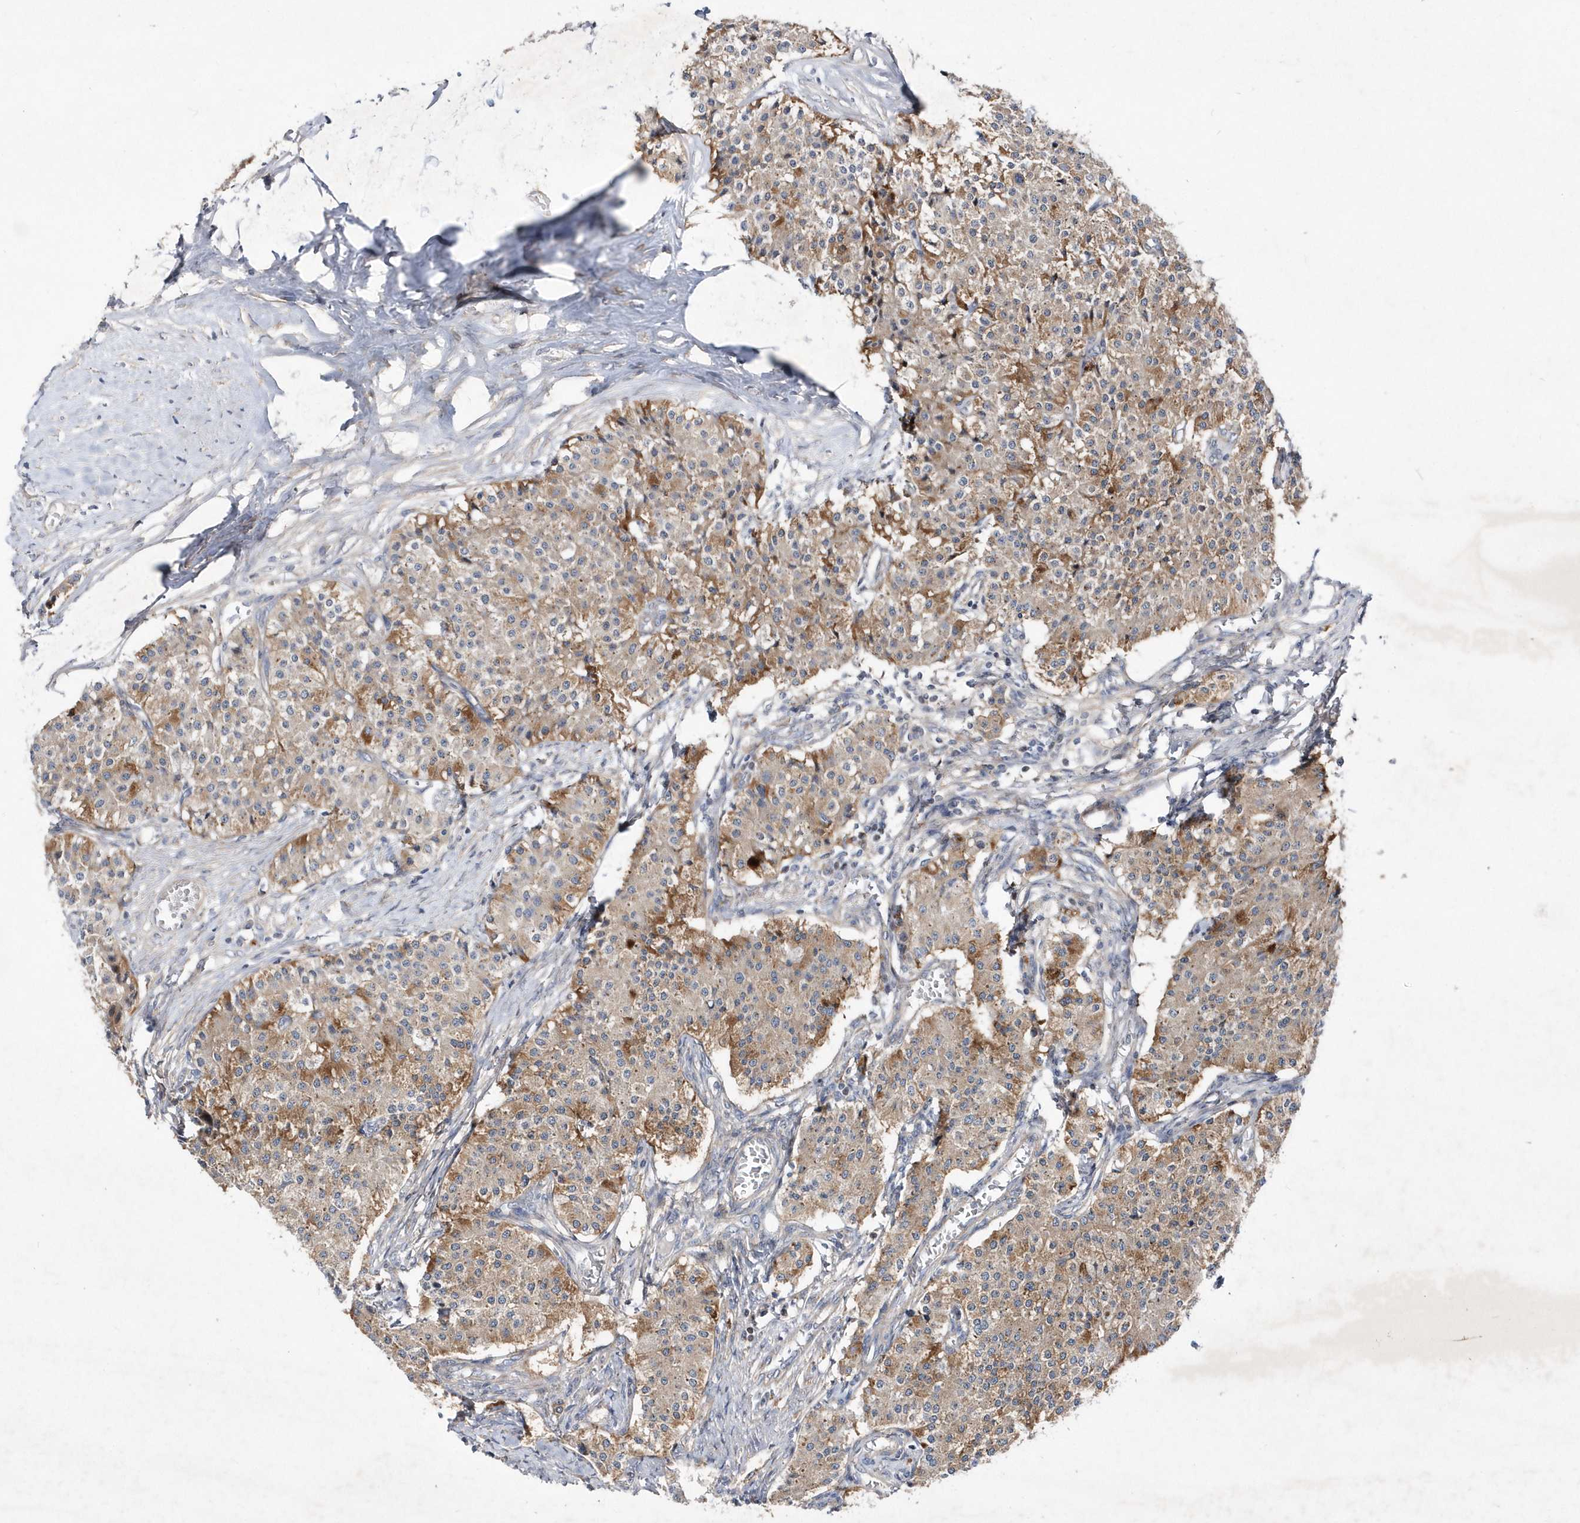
{"staining": {"intensity": "moderate", "quantity": "25%-75%", "location": "cytoplasmic/membranous"}, "tissue": "carcinoid", "cell_type": "Tumor cells", "image_type": "cancer", "snomed": [{"axis": "morphology", "description": "Carcinoid, malignant, NOS"}, {"axis": "topography", "description": "Colon"}], "caption": "Moderate cytoplasmic/membranous expression for a protein is present in about 25%-75% of tumor cells of malignant carcinoid using immunohistochemistry (IHC).", "gene": "LONRF2", "patient": {"sex": "female", "age": 52}}